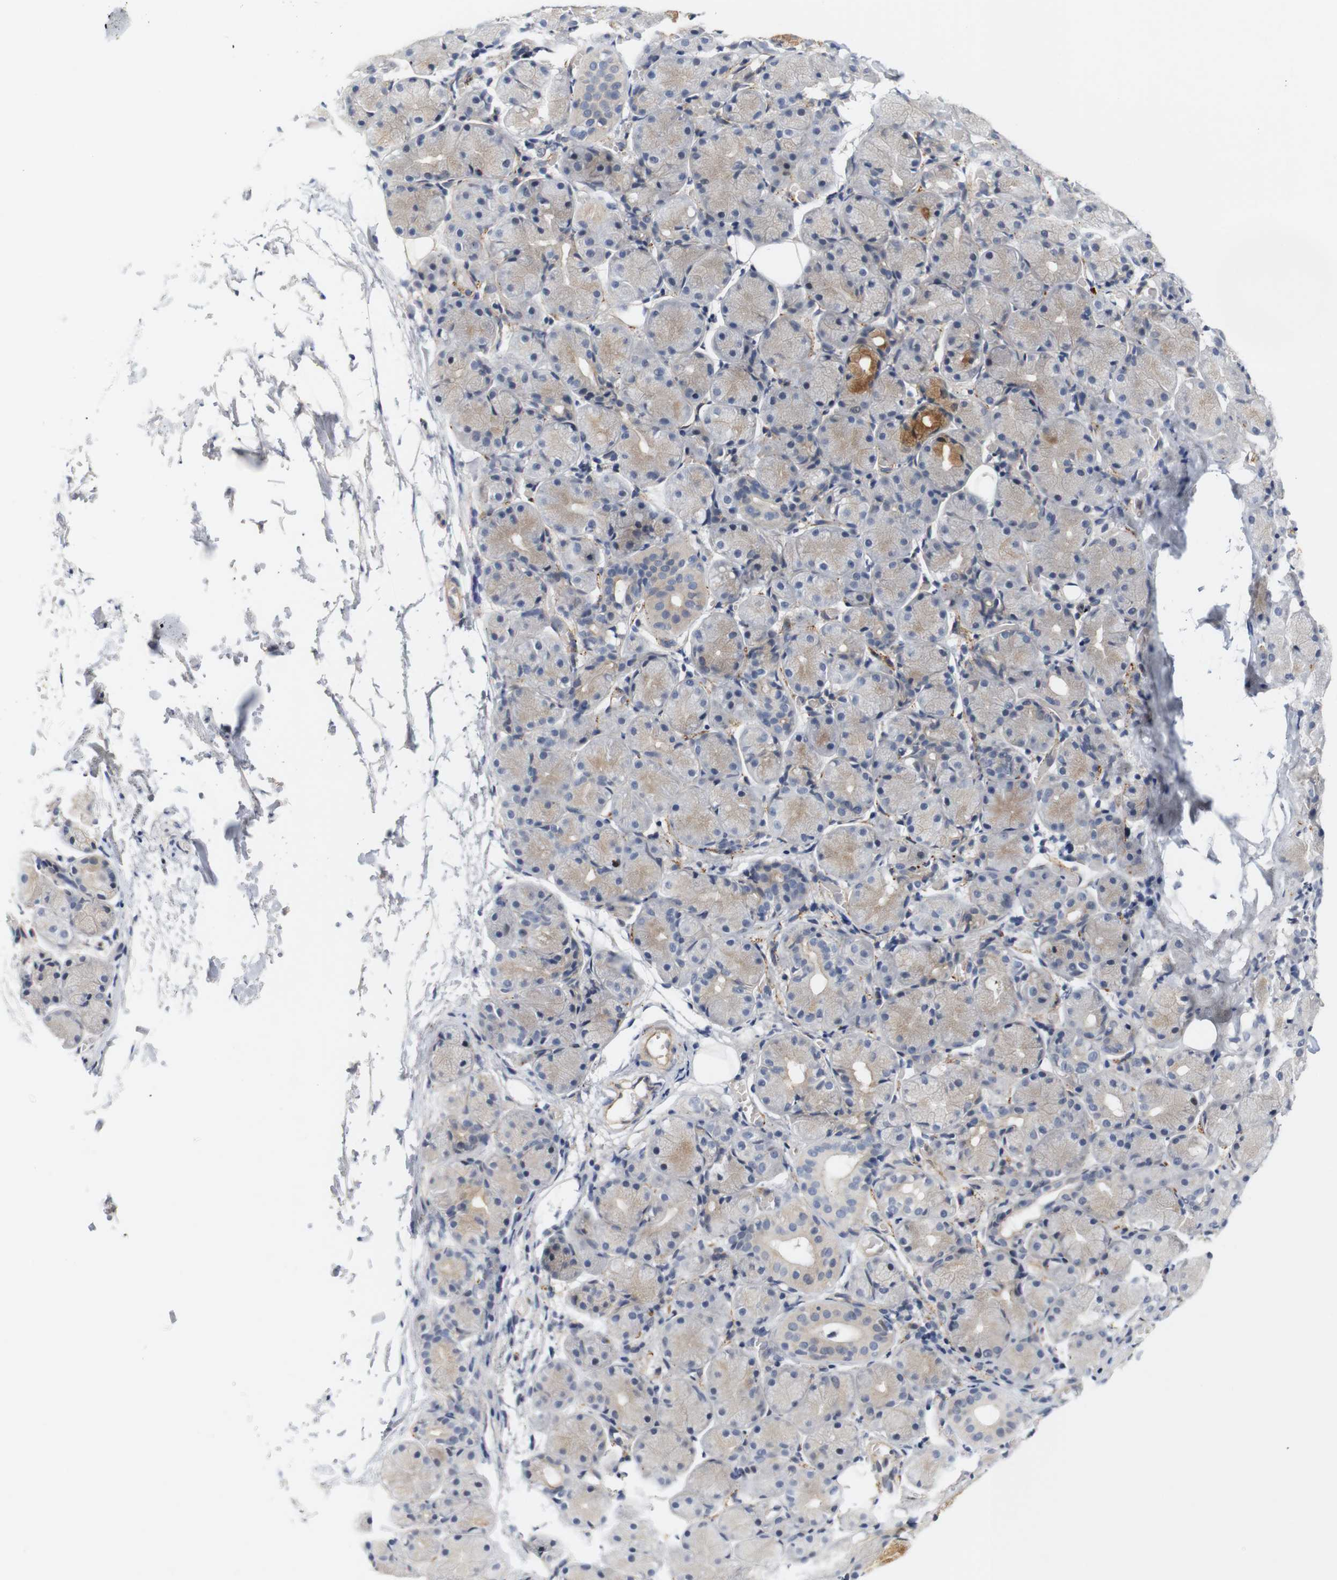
{"staining": {"intensity": "moderate", "quantity": "25%-75%", "location": "cytoplasmic/membranous"}, "tissue": "salivary gland", "cell_type": "Glandular cells", "image_type": "normal", "snomed": [{"axis": "morphology", "description": "Normal tissue, NOS"}, {"axis": "topography", "description": "Salivary gland"}], "caption": "Protein positivity by immunohistochemistry (IHC) exhibits moderate cytoplasmic/membranous staining in about 25%-75% of glandular cells in unremarkable salivary gland.", "gene": "CYB561", "patient": {"sex": "female", "age": 24}}